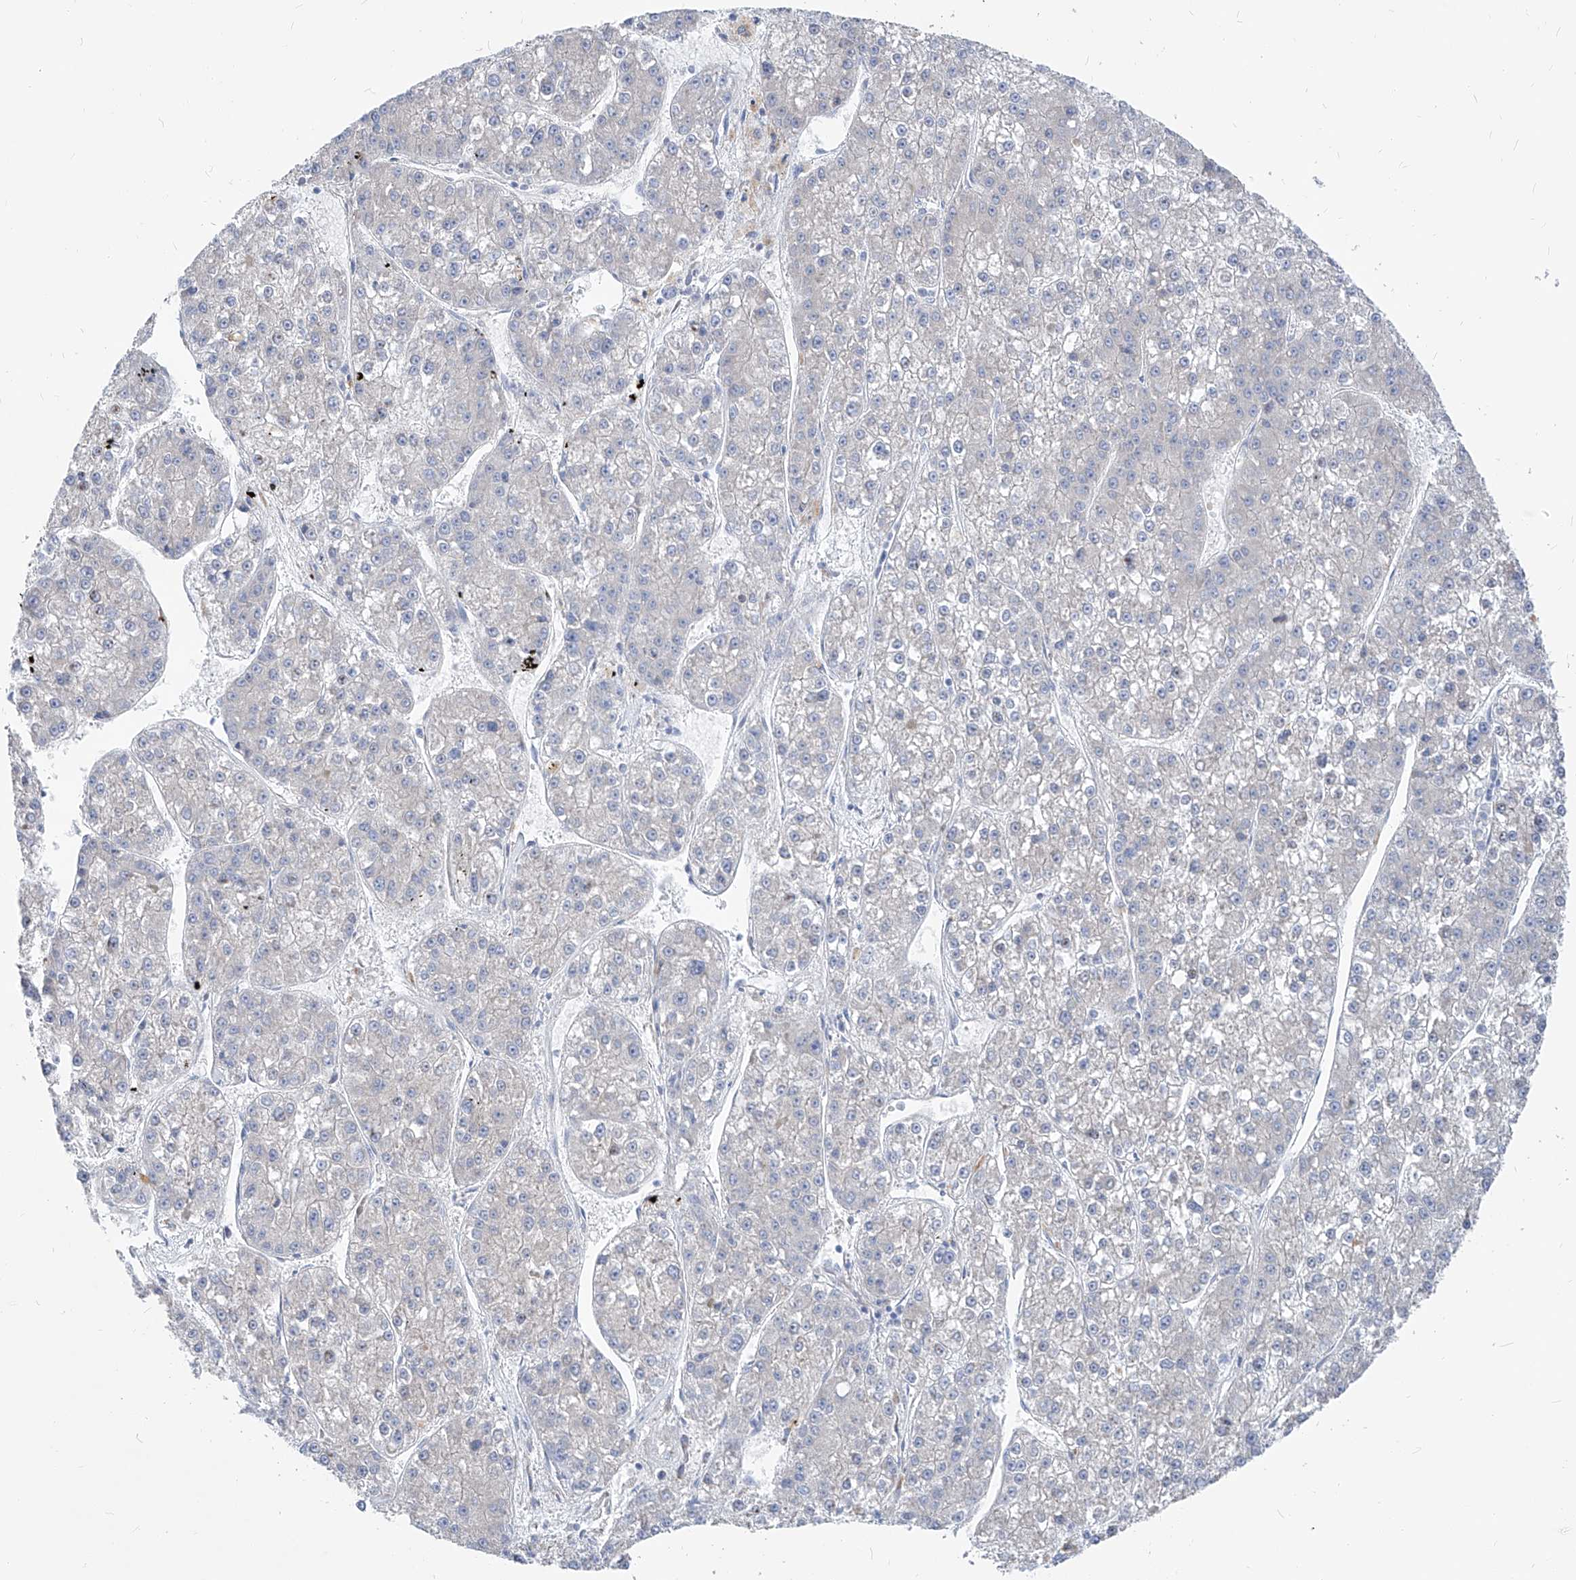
{"staining": {"intensity": "negative", "quantity": "none", "location": "none"}, "tissue": "liver cancer", "cell_type": "Tumor cells", "image_type": "cancer", "snomed": [{"axis": "morphology", "description": "Carcinoma, Hepatocellular, NOS"}, {"axis": "topography", "description": "Liver"}], "caption": "A high-resolution histopathology image shows immunohistochemistry (IHC) staining of liver cancer (hepatocellular carcinoma), which displays no significant expression in tumor cells. (DAB immunohistochemistry with hematoxylin counter stain).", "gene": "UFL1", "patient": {"sex": "female", "age": 73}}